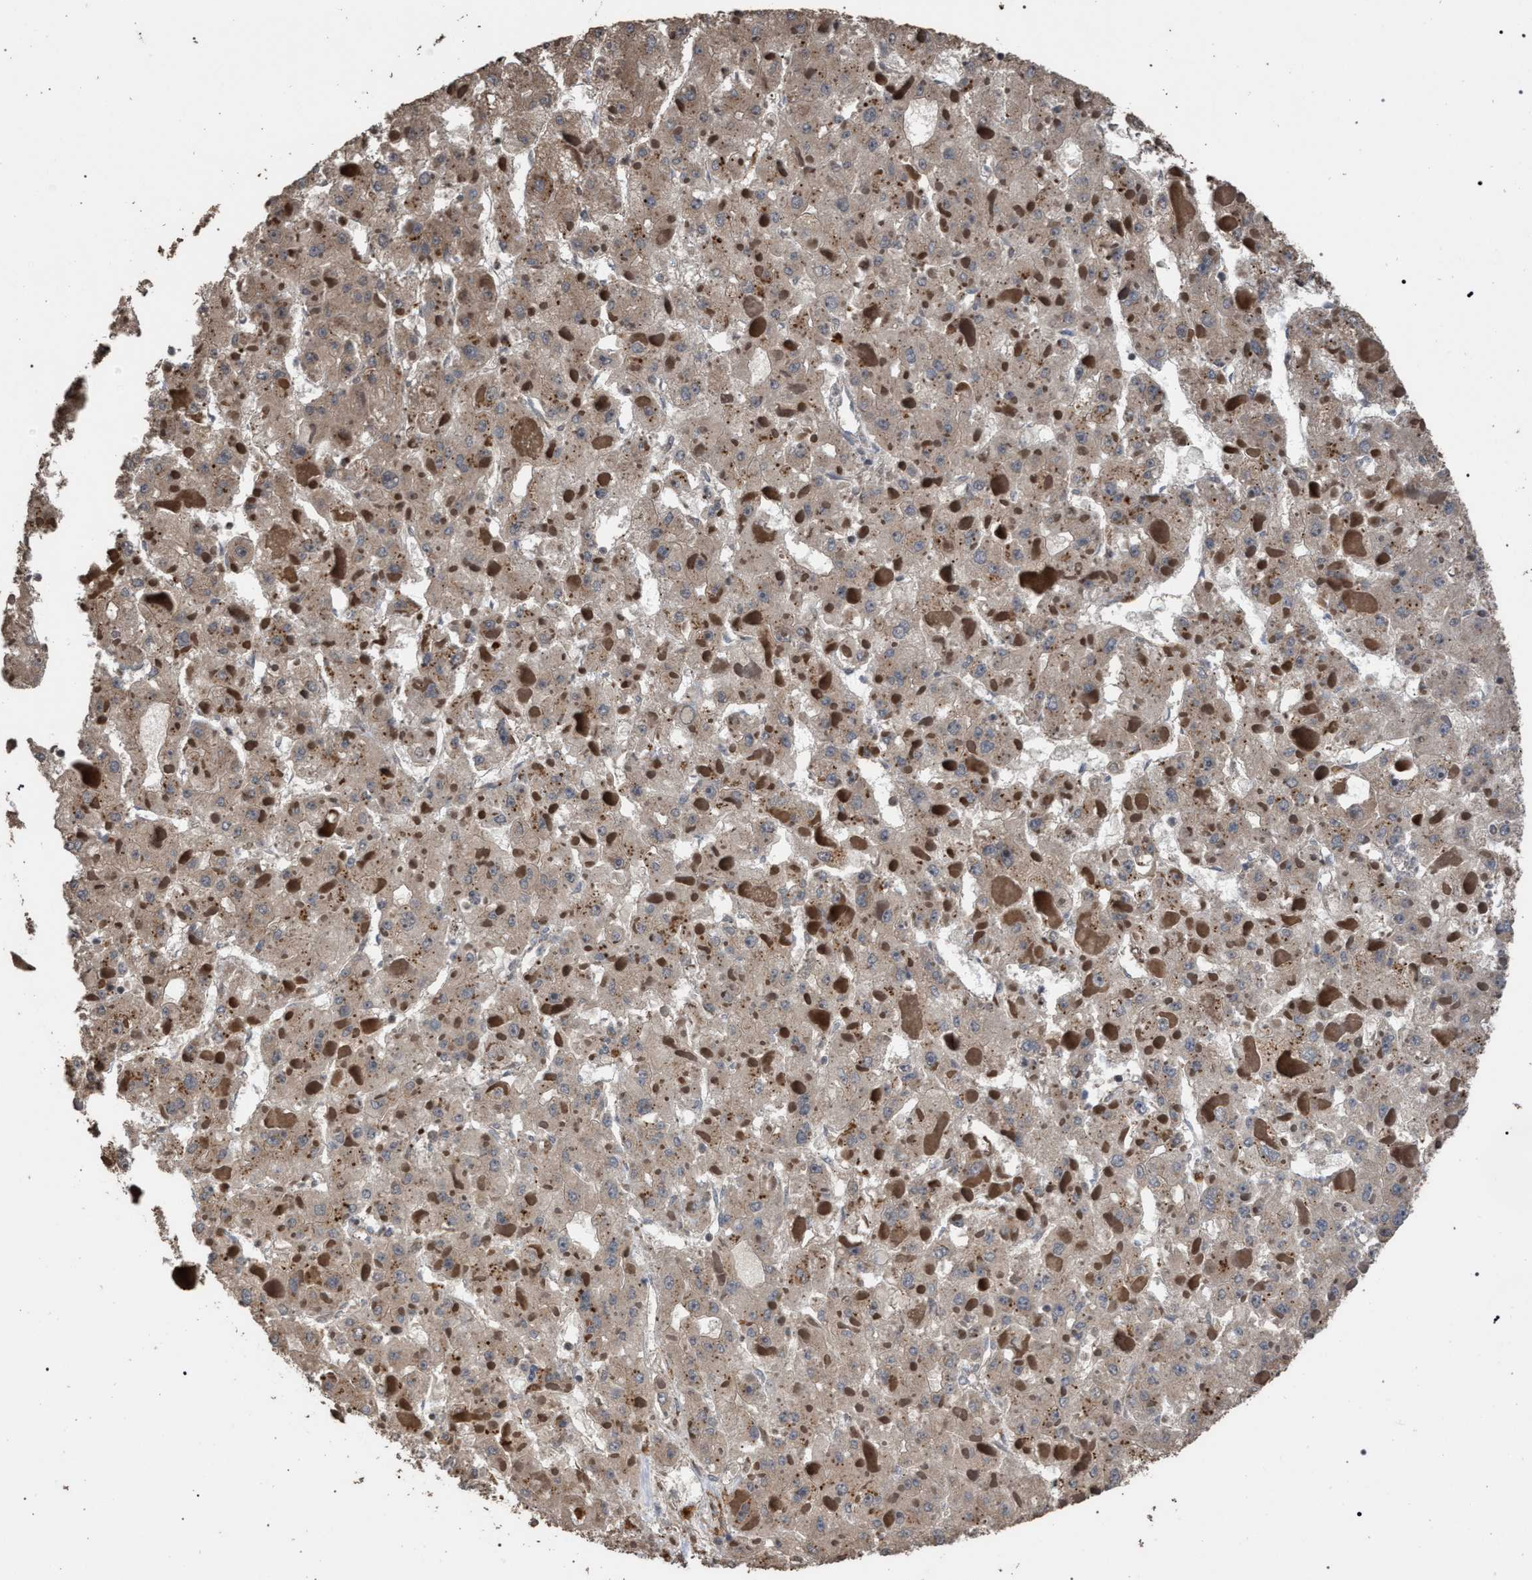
{"staining": {"intensity": "weak", "quantity": ">75%", "location": "cytoplasmic/membranous"}, "tissue": "liver cancer", "cell_type": "Tumor cells", "image_type": "cancer", "snomed": [{"axis": "morphology", "description": "Carcinoma, Hepatocellular, NOS"}, {"axis": "topography", "description": "Liver"}], "caption": "Human liver cancer (hepatocellular carcinoma) stained for a protein (brown) shows weak cytoplasmic/membranous positive expression in approximately >75% of tumor cells.", "gene": "NAA35", "patient": {"sex": "female", "age": 73}}